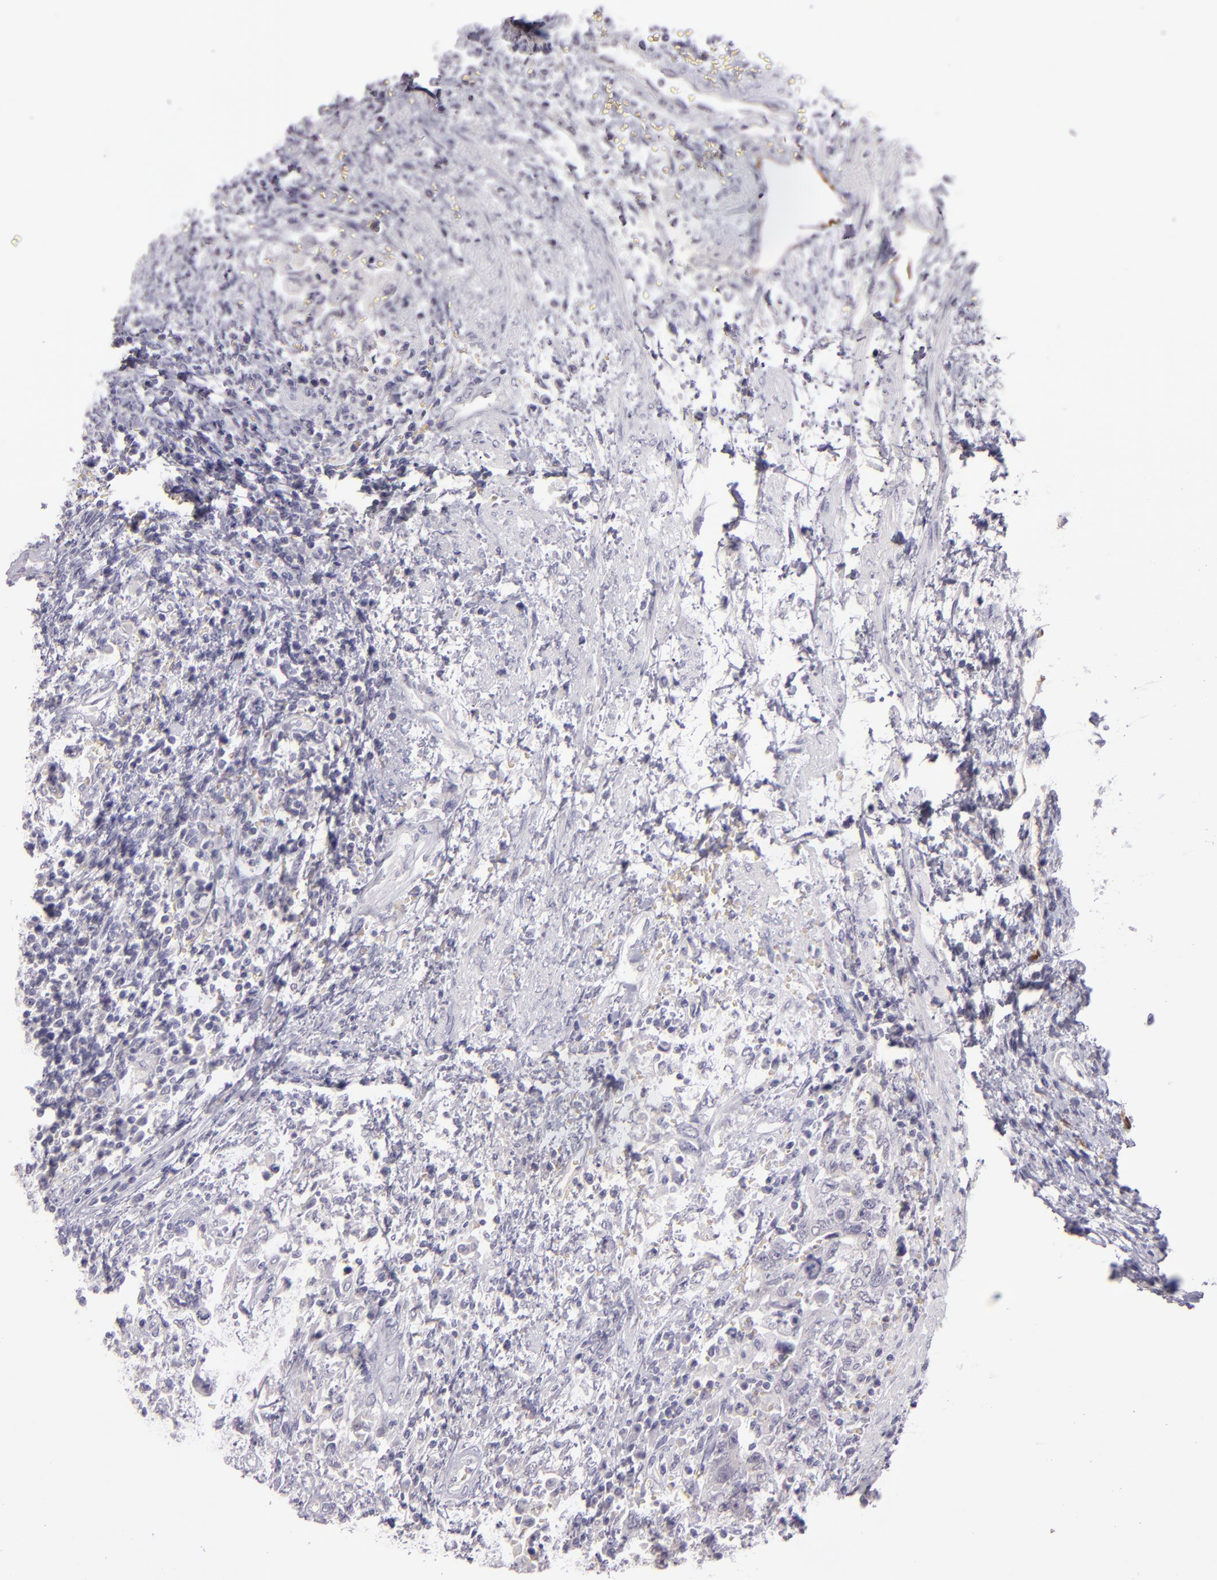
{"staining": {"intensity": "negative", "quantity": "none", "location": "none"}, "tissue": "testis cancer", "cell_type": "Tumor cells", "image_type": "cancer", "snomed": [{"axis": "morphology", "description": "Carcinoma, Embryonal, NOS"}, {"axis": "topography", "description": "Testis"}], "caption": "Immunohistochemical staining of embryonal carcinoma (testis) exhibits no significant staining in tumor cells.", "gene": "SNCB", "patient": {"sex": "male", "age": 26}}